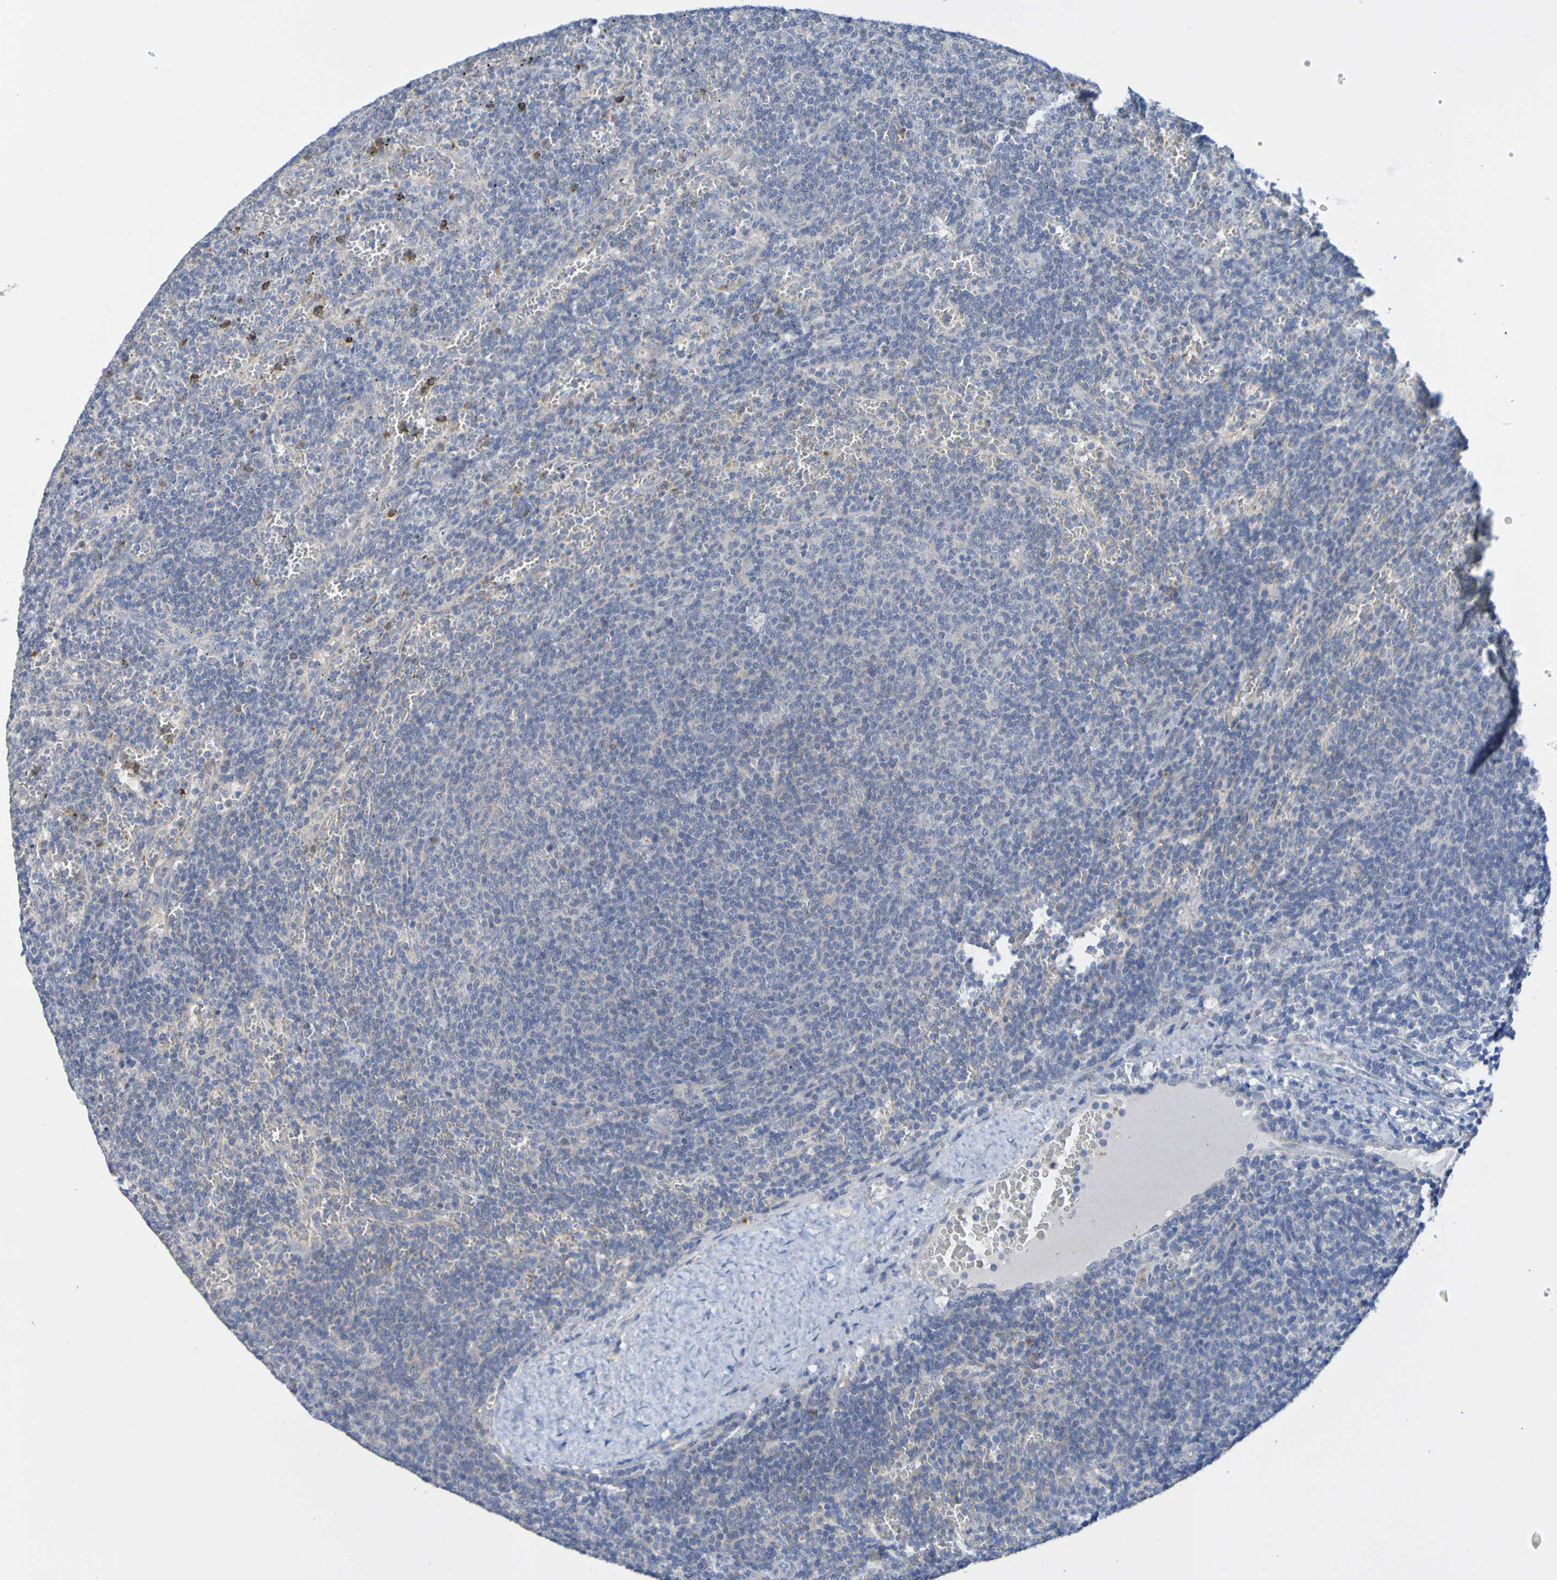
{"staining": {"intensity": "negative", "quantity": "none", "location": "none"}, "tissue": "lymphoma", "cell_type": "Tumor cells", "image_type": "cancer", "snomed": [{"axis": "morphology", "description": "Malignant lymphoma, non-Hodgkin's type, Low grade"}, {"axis": "topography", "description": "Spleen"}], "caption": "This is an IHC histopathology image of human malignant lymphoma, non-Hodgkin's type (low-grade). There is no positivity in tumor cells.", "gene": "ACMSD", "patient": {"sex": "female", "age": 50}}